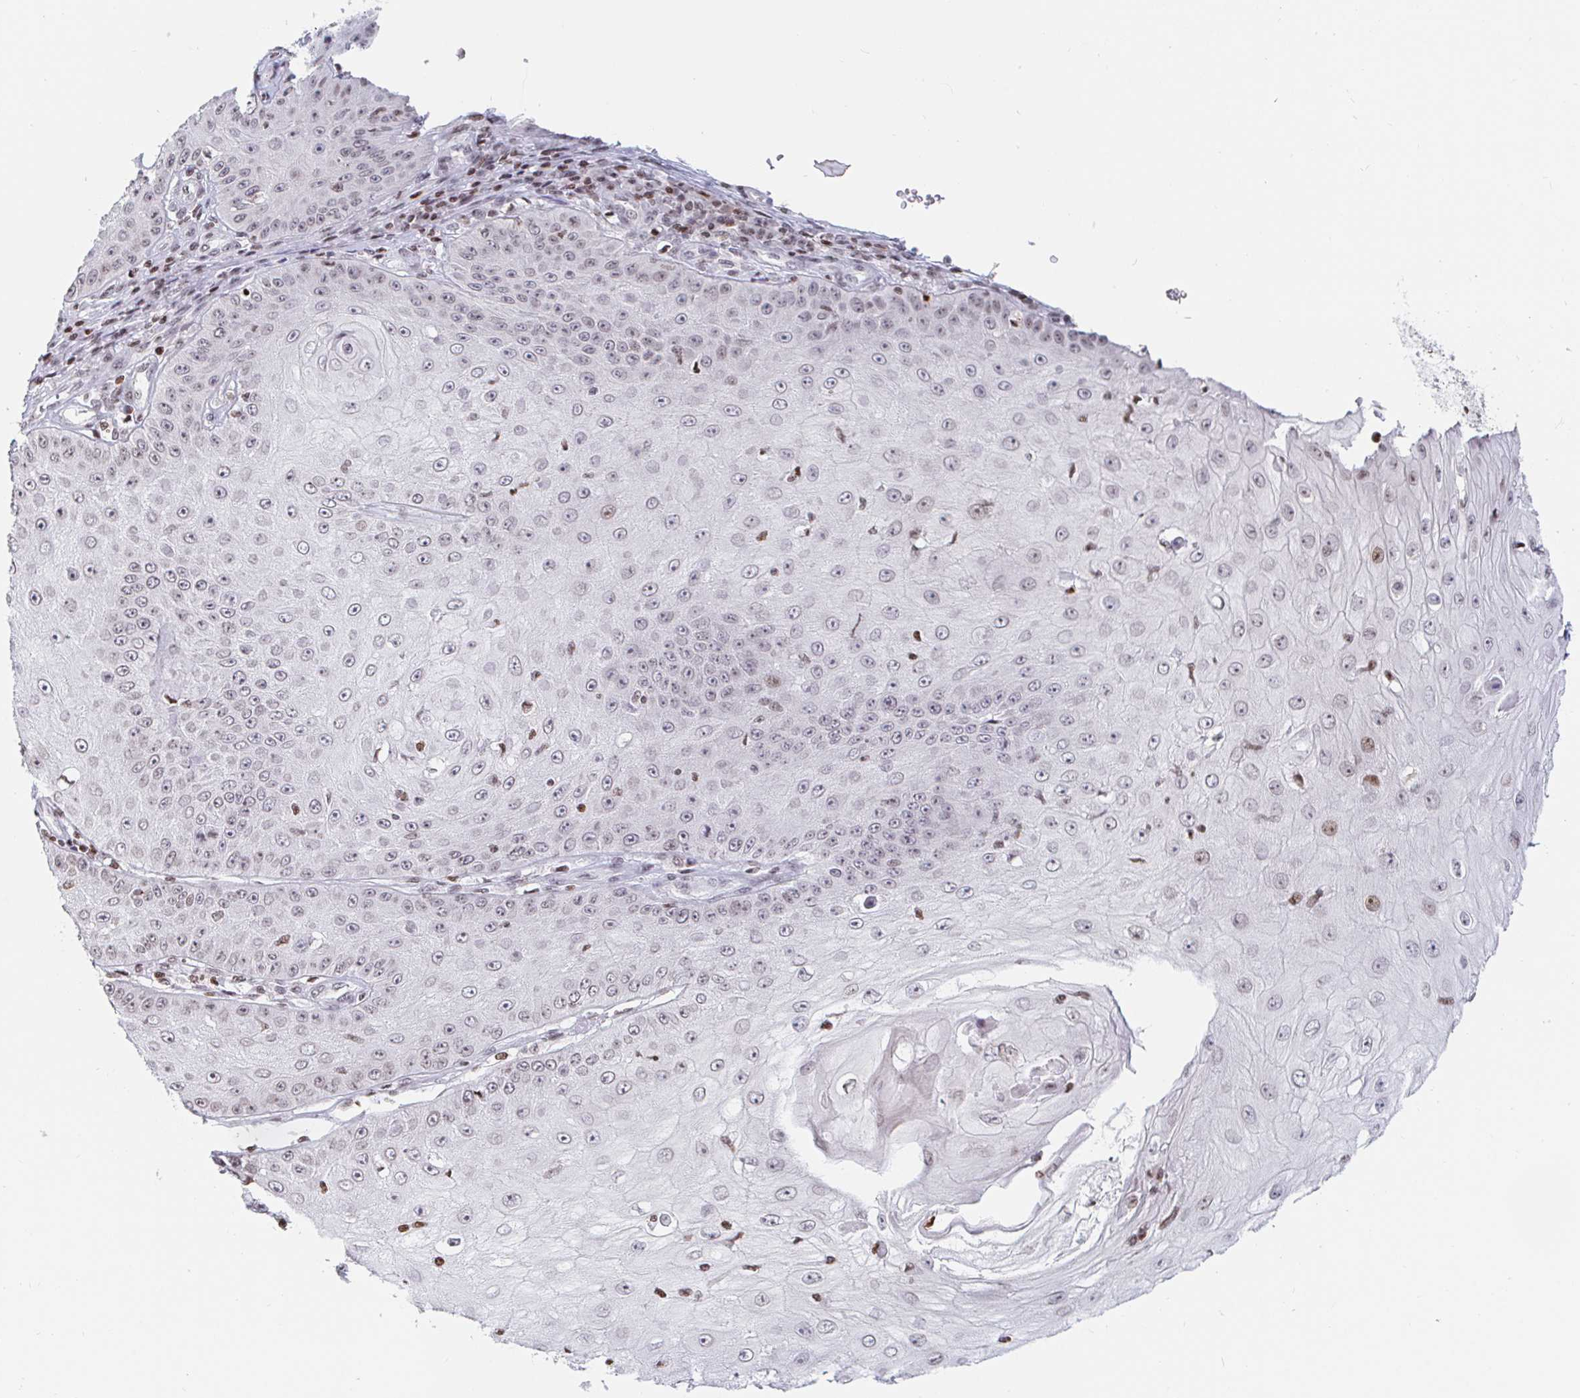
{"staining": {"intensity": "weak", "quantity": "<25%", "location": "nuclear"}, "tissue": "skin cancer", "cell_type": "Tumor cells", "image_type": "cancer", "snomed": [{"axis": "morphology", "description": "Squamous cell carcinoma, NOS"}, {"axis": "topography", "description": "Skin"}], "caption": "Tumor cells show no significant staining in skin squamous cell carcinoma. Brightfield microscopy of immunohistochemistry (IHC) stained with DAB (brown) and hematoxylin (blue), captured at high magnification.", "gene": "HOXC10", "patient": {"sex": "male", "age": 70}}